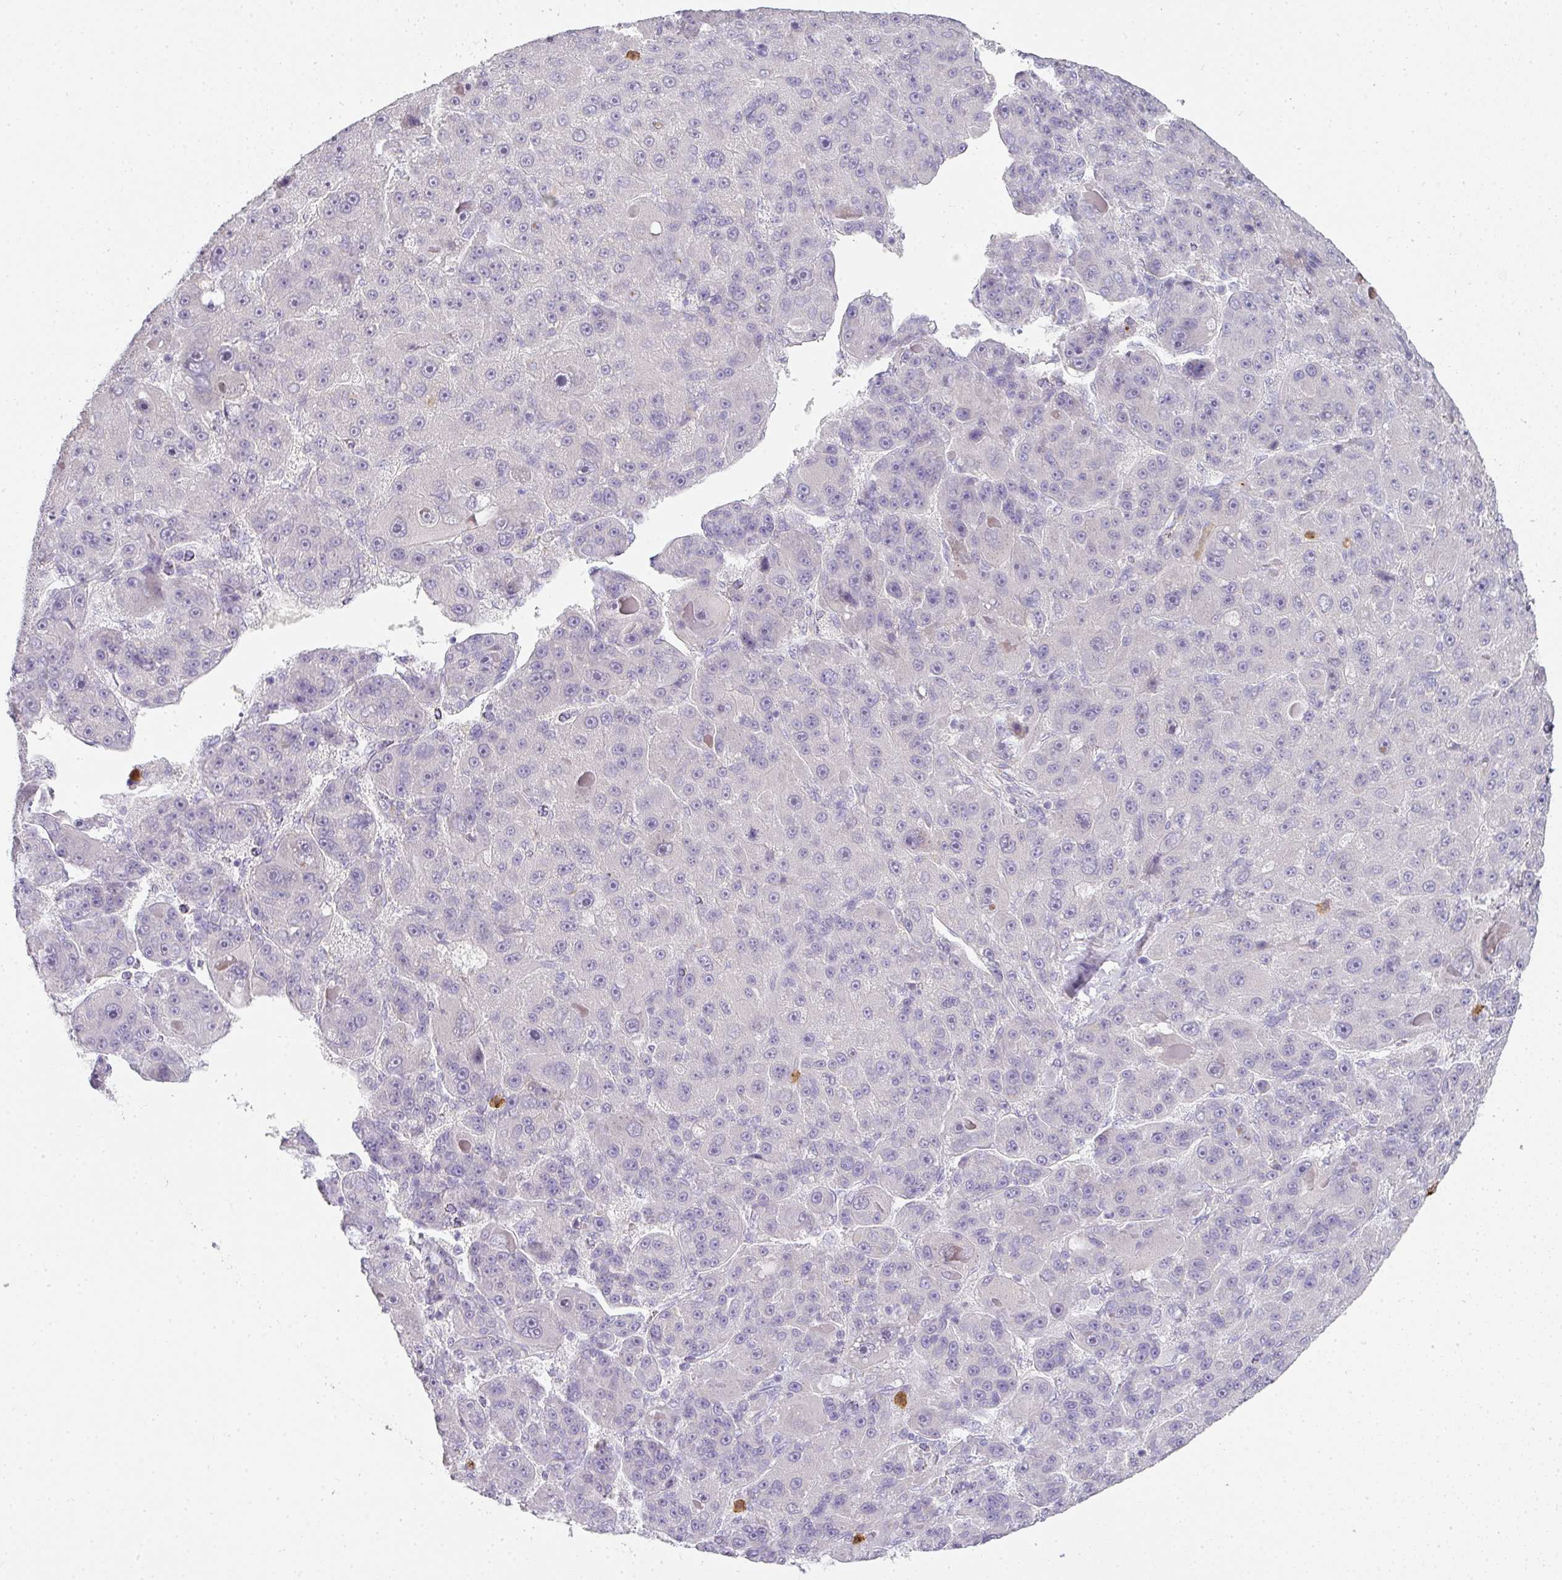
{"staining": {"intensity": "negative", "quantity": "none", "location": "none"}, "tissue": "liver cancer", "cell_type": "Tumor cells", "image_type": "cancer", "snomed": [{"axis": "morphology", "description": "Carcinoma, Hepatocellular, NOS"}, {"axis": "topography", "description": "Liver"}], "caption": "High power microscopy micrograph of an immunohistochemistry histopathology image of liver cancer, revealing no significant positivity in tumor cells.", "gene": "HHEX", "patient": {"sex": "male", "age": 76}}